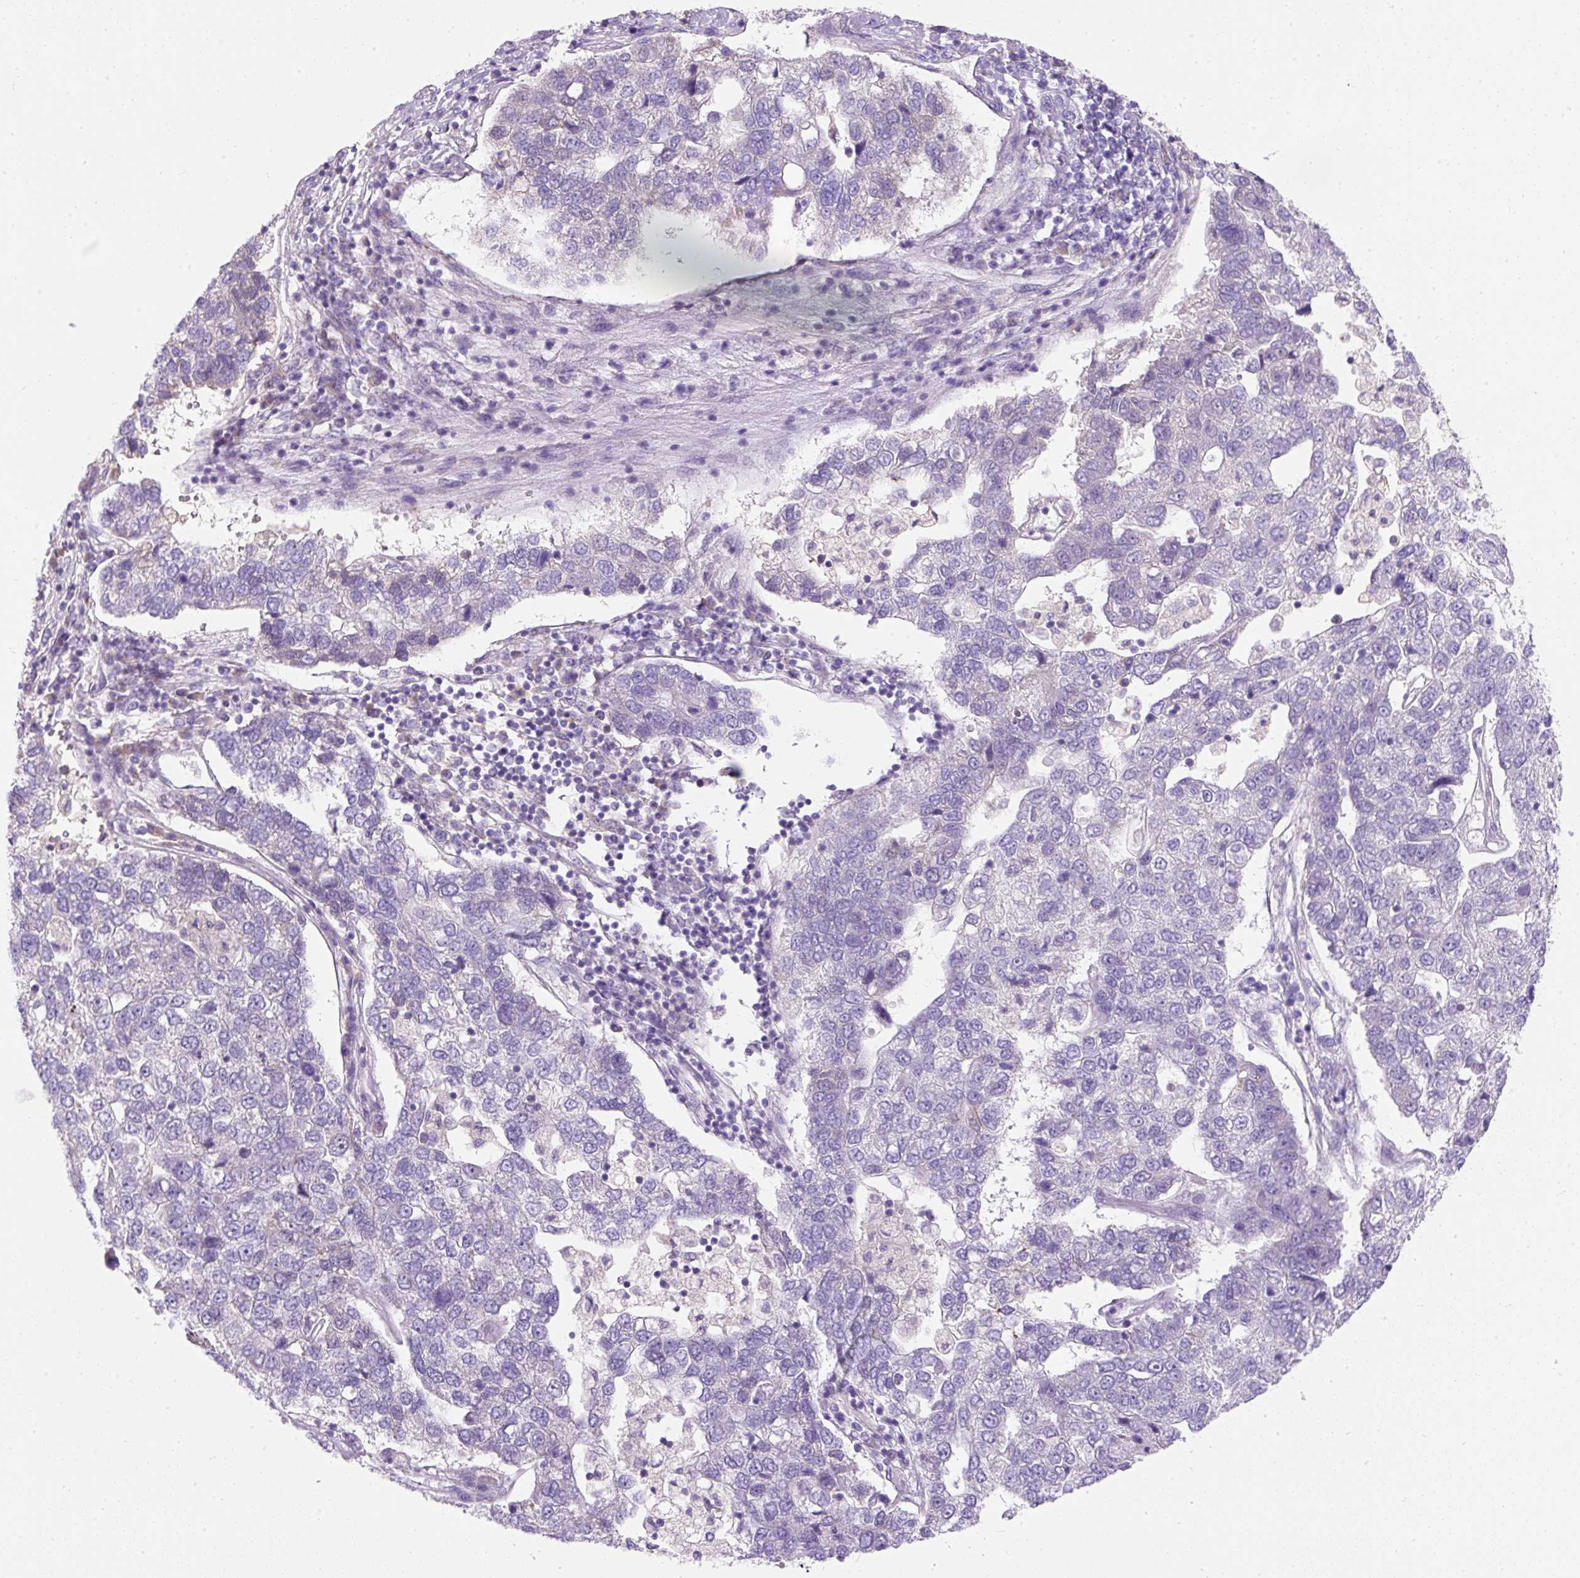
{"staining": {"intensity": "negative", "quantity": "none", "location": "none"}, "tissue": "pancreatic cancer", "cell_type": "Tumor cells", "image_type": "cancer", "snomed": [{"axis": "morphology", "description": "Adenocarcinoma, NOS"}, {"axis": "topography", "description": "Pancreas"}], "caption": "Immunohistochemical staining of adenocarcinoma (pancreatic) shows no significant expression in tumor cells. (DAB (3,3'-diaminobenzidine) immunohistochemistry (IHC) with hematoxylin counter stain).", "gene": "SUSD5", "patient": {"sex": "female", "age": 61}}